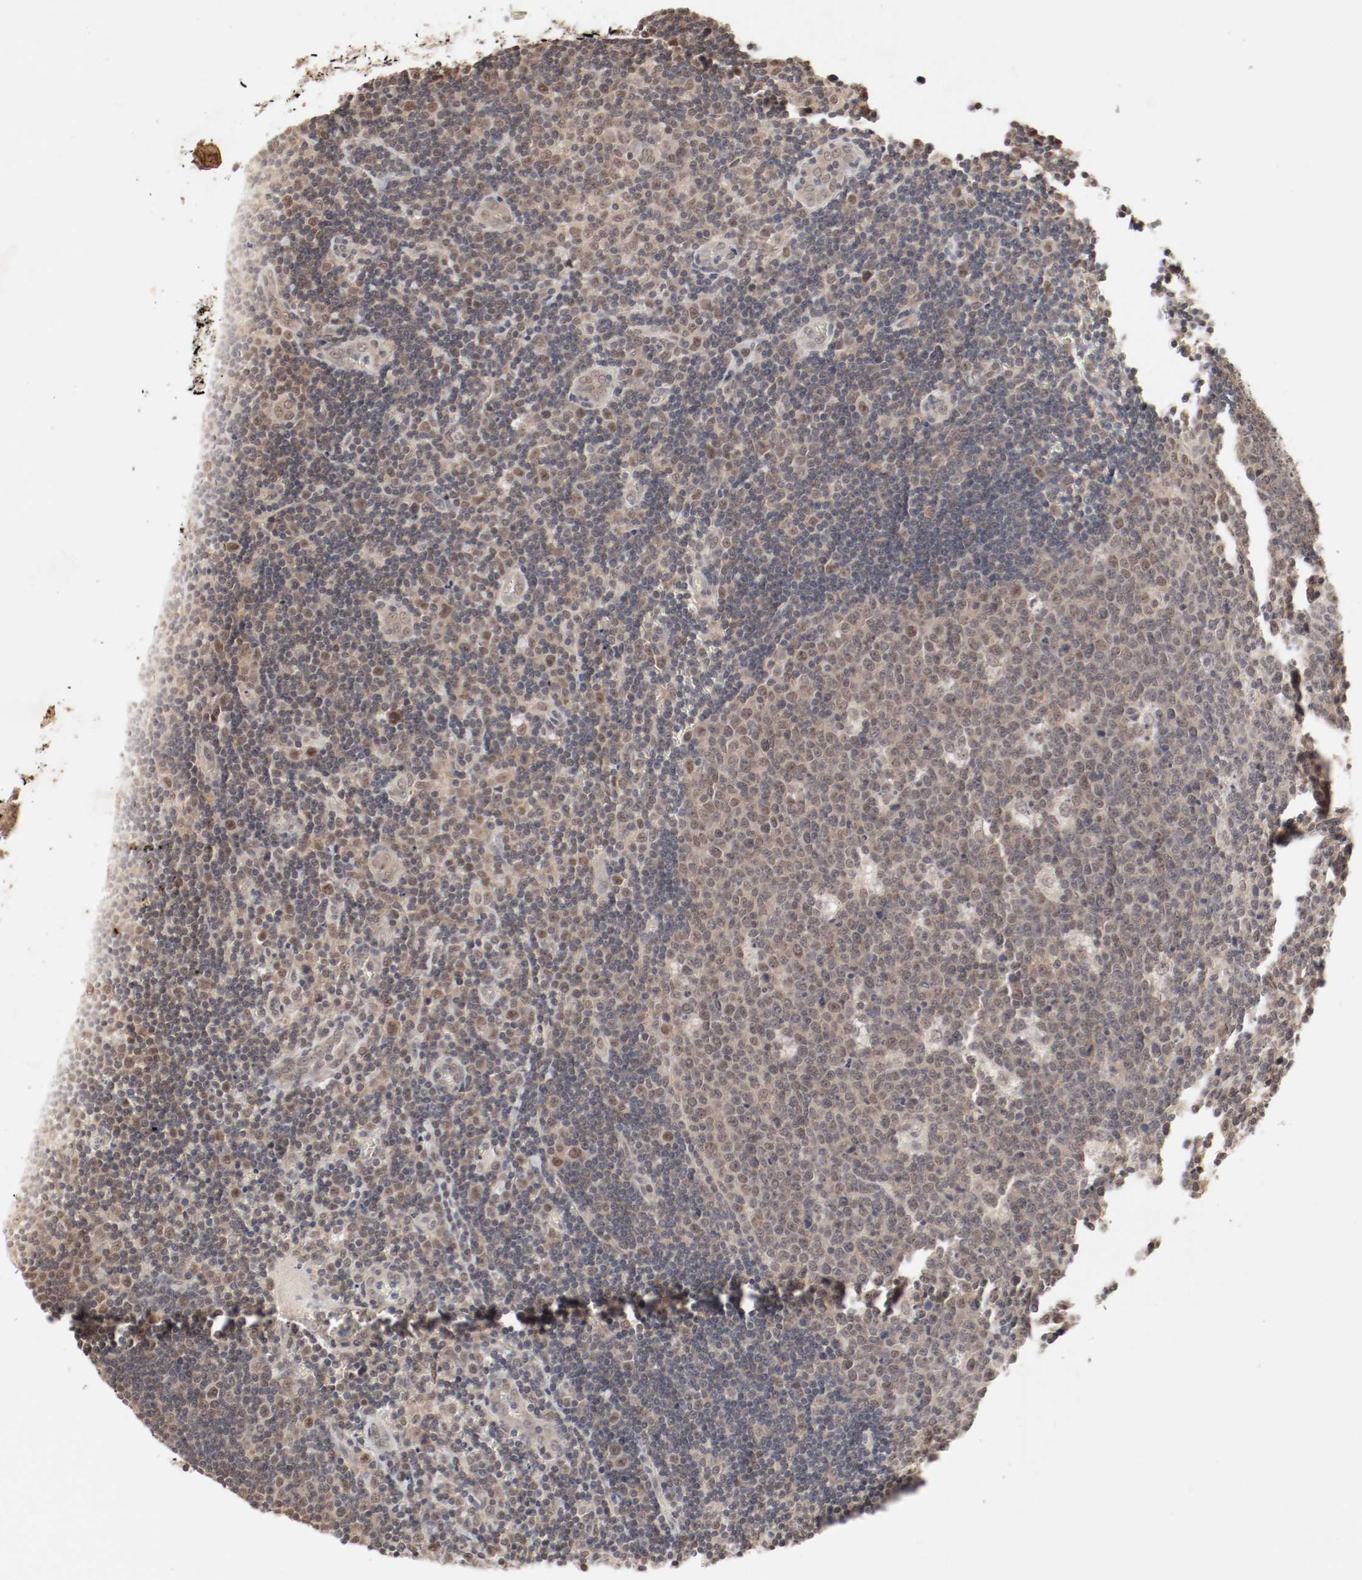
{"staining": {"intensity": "weak", "quantity": ">75%", "location": "cytoplasmic/membranous,nuclear"}, "tissue": "lymph node", "cell_type": "Germinal center cells", "image_type": "normal", "snomed": [{"axis": "morphology", "description": "Normal tissue, NOS"}, {"axis": "topography", "description": "Lymph node"}, {"axis": "topography", "description": "Salivary gland"}], "caption": "An immunohistochemistry (IHC) photomicrograph of unremarkable tissue is shown. Protein staining in brown shows weak cytoplasmic/membranous,nuclear positivity in lymph node within germinal center cells. Using DAB (brown) and hematoxylin (blue) stains, captured at high magnification using brightfield microscopy.", "gene": "CSNK2B", "patient": {"sex": "male", "age": 8}}